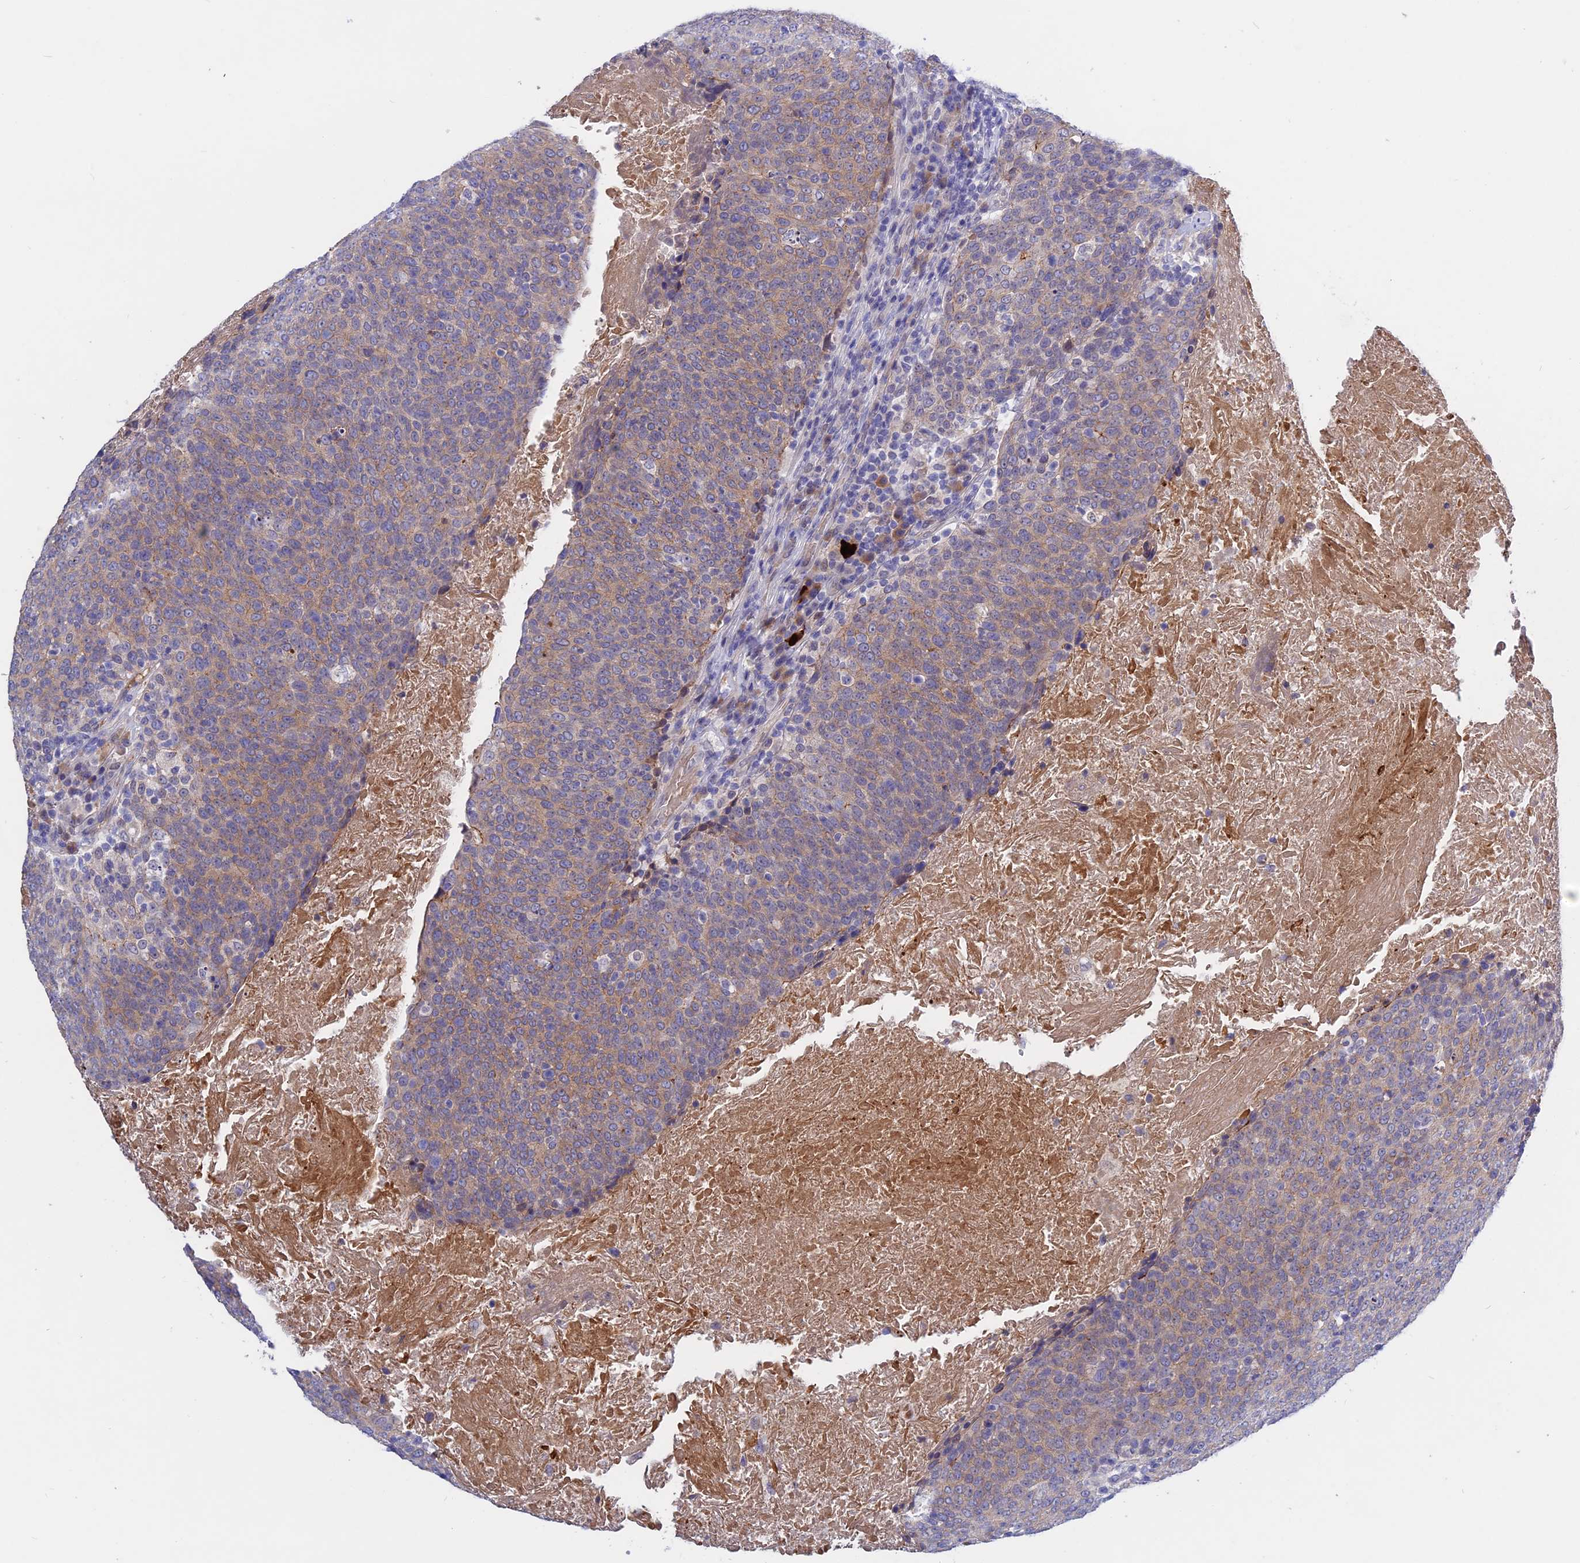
{"staining": {"intensity": "weak", "quantity": ">75%", "location": "cytoplasmic/membranous"}, "tissue": "head and neck cancer", "cell_type": "Tumor cells", "image_type": "cancer", "snomed": [{"axis": "morphology", "description": "Squamous cell carcinoma, NOS"}, {"axis": "morphology", "description": "Squamous cell carcinoma, metastatic, NOS"}, {"axis": "topography", "description": "Lymph node"}, {"axis": "topography", "description": "Head-Neck"}], "caption": "High-magnification brightfield microscopy of squamous cell carcinoma (head and neck) stained with DAB (3,3'-diaminobenzidine) (brown) and counterstained with hematoxylin (blue). tumor cells exhibit weak cytoplasmic/membranous positivity is seen in about>75% of cells. The protein is stained brown, and the nuclei are stained in blue (DAB (3,3'-diaminobenzidine) IHC with brightfield microscopy, high magnification).", "gene": "GK5", "patient": {"sex": "male", "age": 62}}